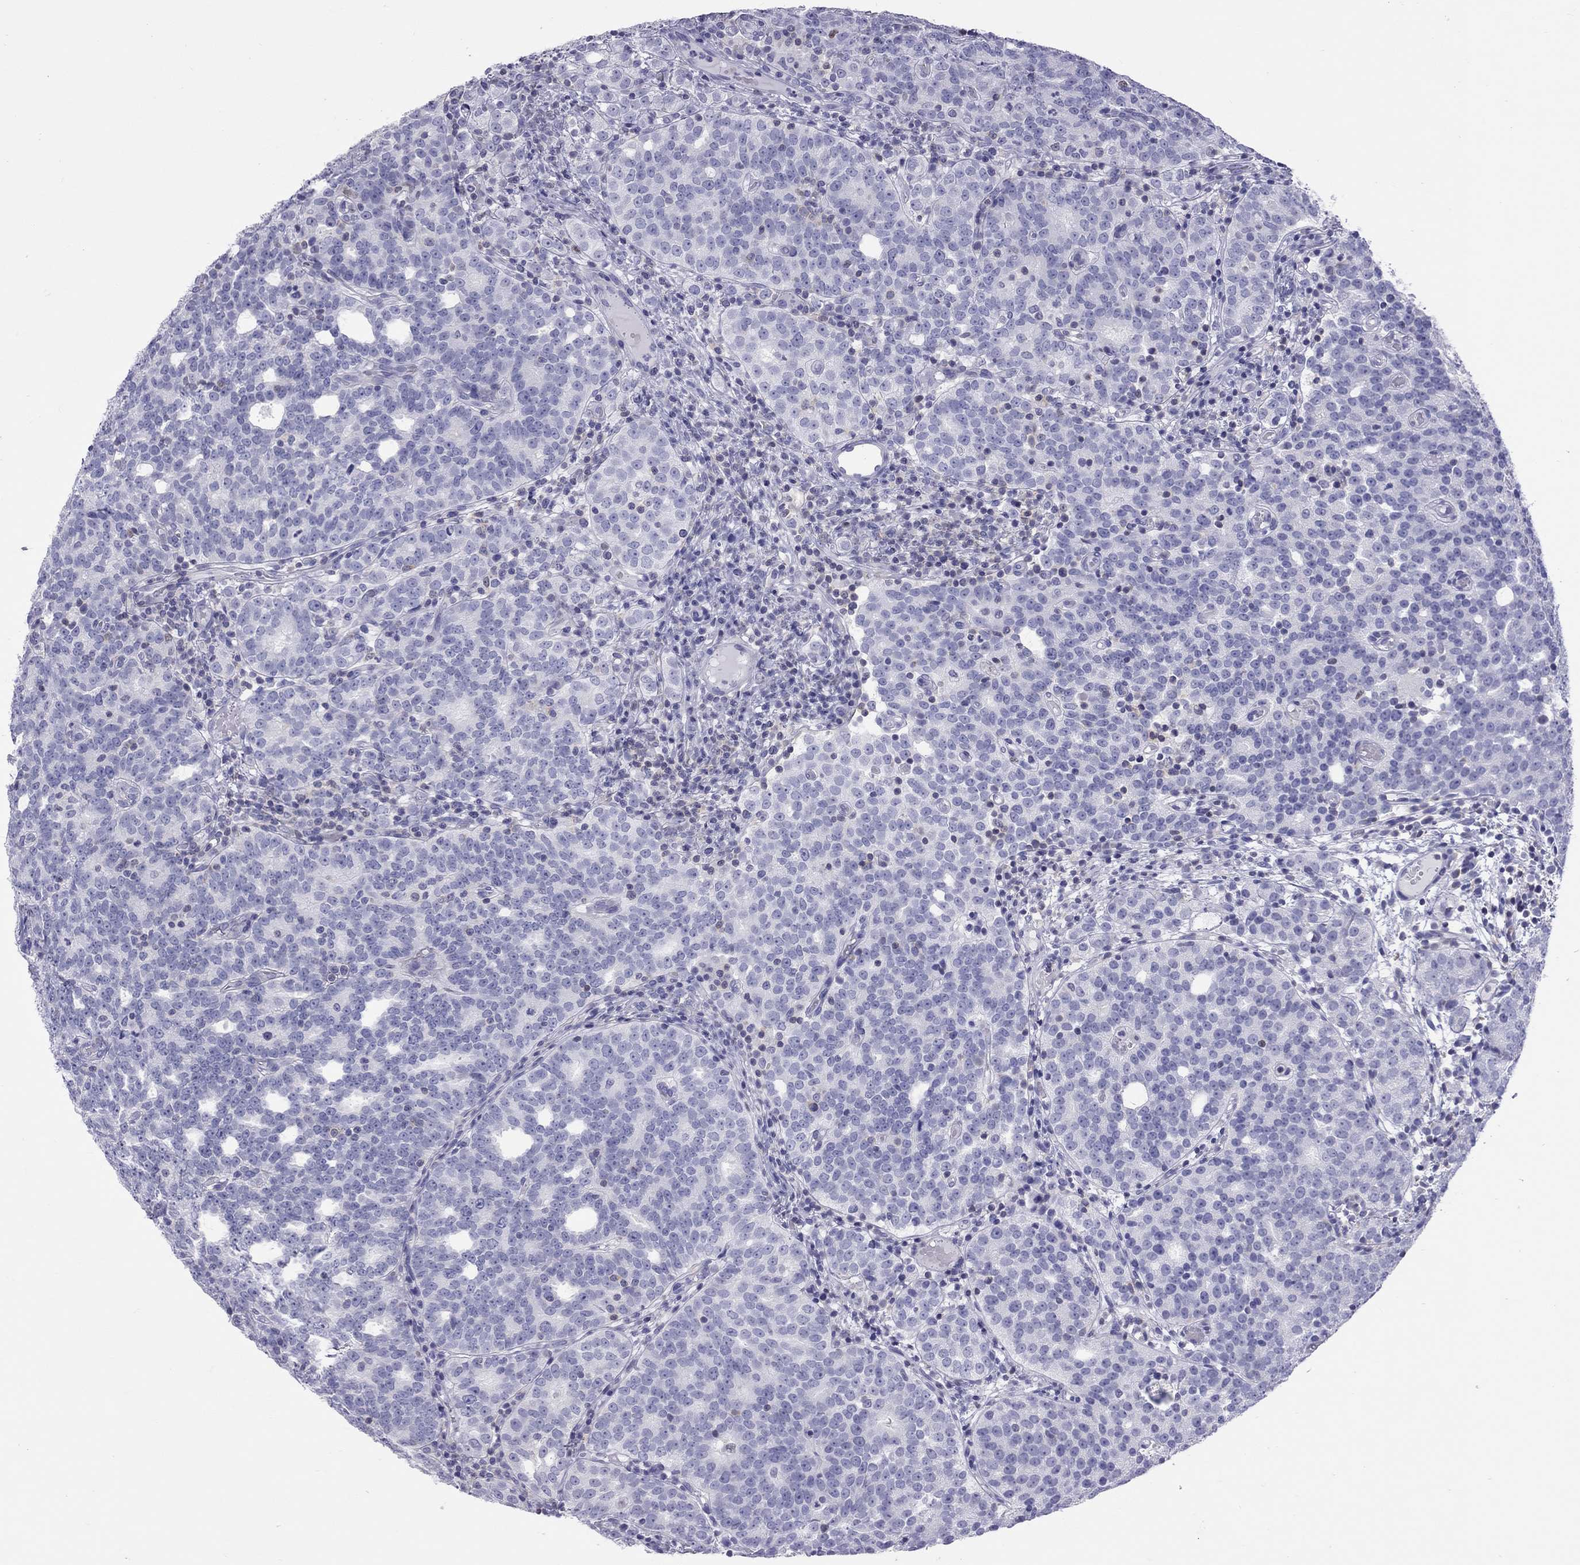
{"staining": {"intensity": "negative", "quantity": "none", "location": "none"}, "tissue": "prostate cancer", "cell_type": "Tumor cells", "image_type": "cancer", "snomed": [{"axis": "morphology", "description": "Adenocarcinoma, High grade"}, {"axis": "topography", "description": "Prostate"}], "caption": "A high-resolution image shows IHC staining of prostate high-grade adenocarcinoma, which reveals no significant positivity in tumor cells.", "gene": "STAG3", "patient": {"sex": "male", "age": 53}}